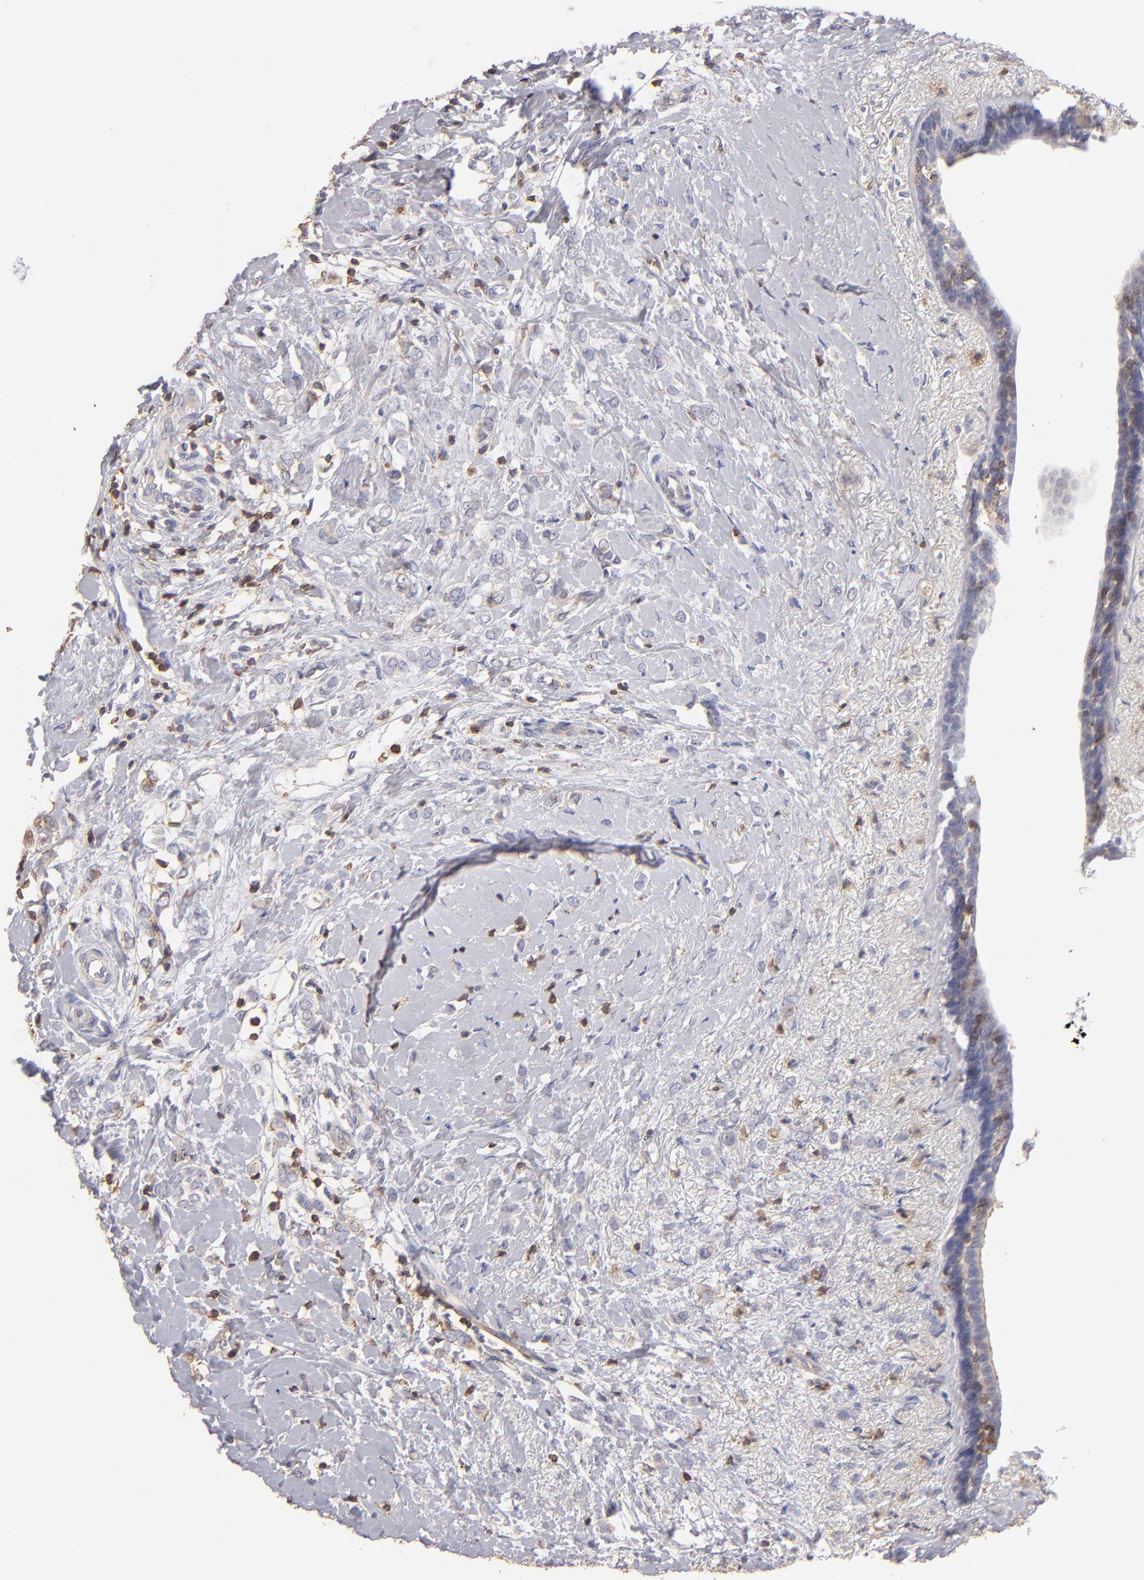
{"staining": {"intensity": "negative", "quantity": "none", "location": "none"}, "tissue": "breast cancer", "cell_type": "Tumor cells", "image_type": "cancer", "snomed": [{"axis": "morphology", "description": "Normal tissue, NOS"}, {"axis": "morphology", "description": "Lobular carcinoma"}, {"axis": "topography", "description": "Breast"}], "caption": "Immunohistochemistry of breast lobular carcinoma reveals no staining in tumor cells.", "gene": "ABCB1", "patient": {"sex": "female", "age": 47}}